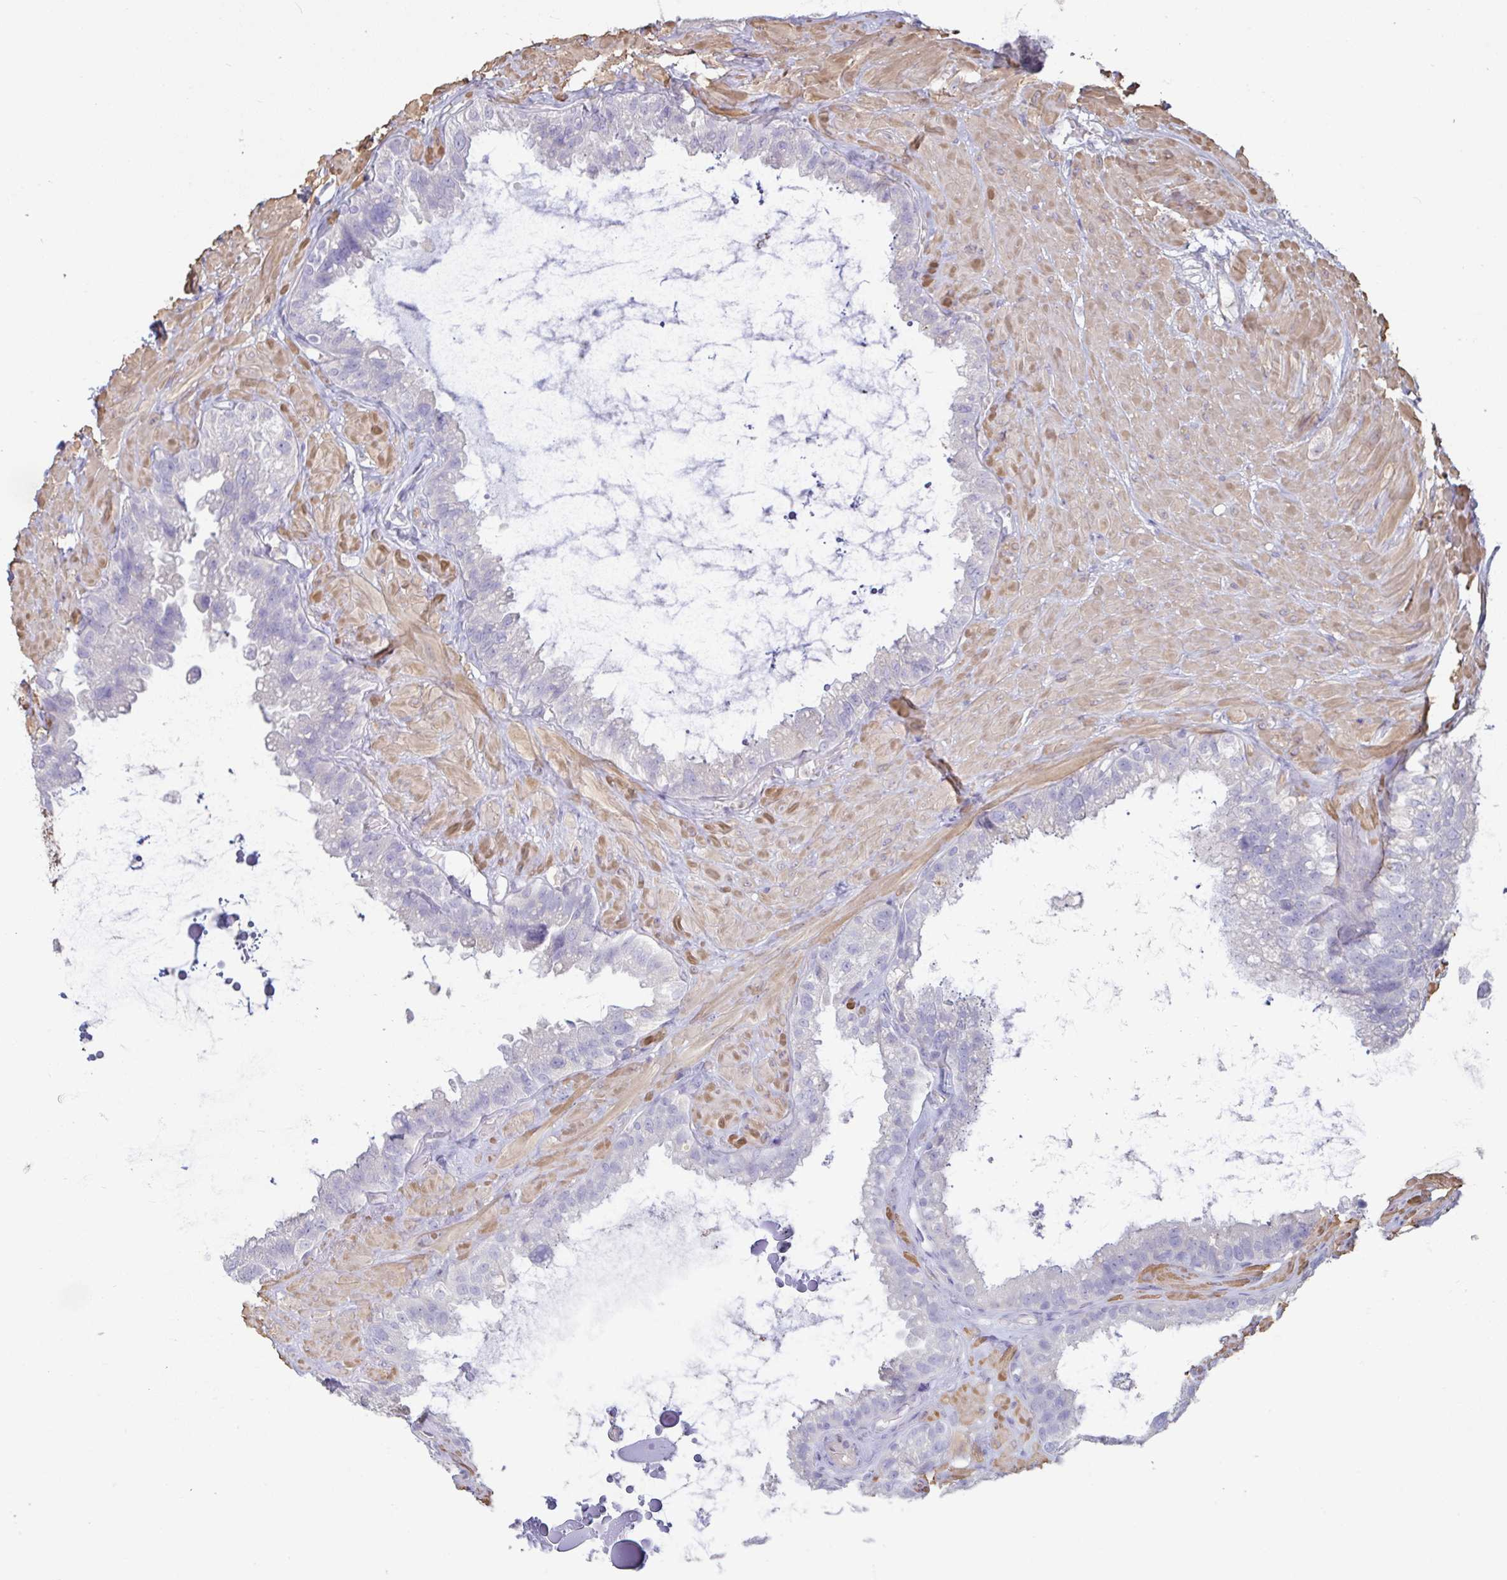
{"staining": {"intensity": "negative", "quantity": "none", "location": "none"}, "tissue": "seminal vesicle", "cell_type": "Glandular cells", "image_type": "normal", "snomed": [{"axis": "morphology", "description": "Normal tissue, NOS"}, {"axis": "topography", "description": "Seminal veicle"}, {"axis": "topography", "description": "Peripheral nerve tissue"}], "caption": "IHC photomicrograph of benign seminal vesicle stained for a protein (brown), which reveals no staining in glandular cells.", "gene": "PYGM", "patient": {"sex": "male", "age": 76}}